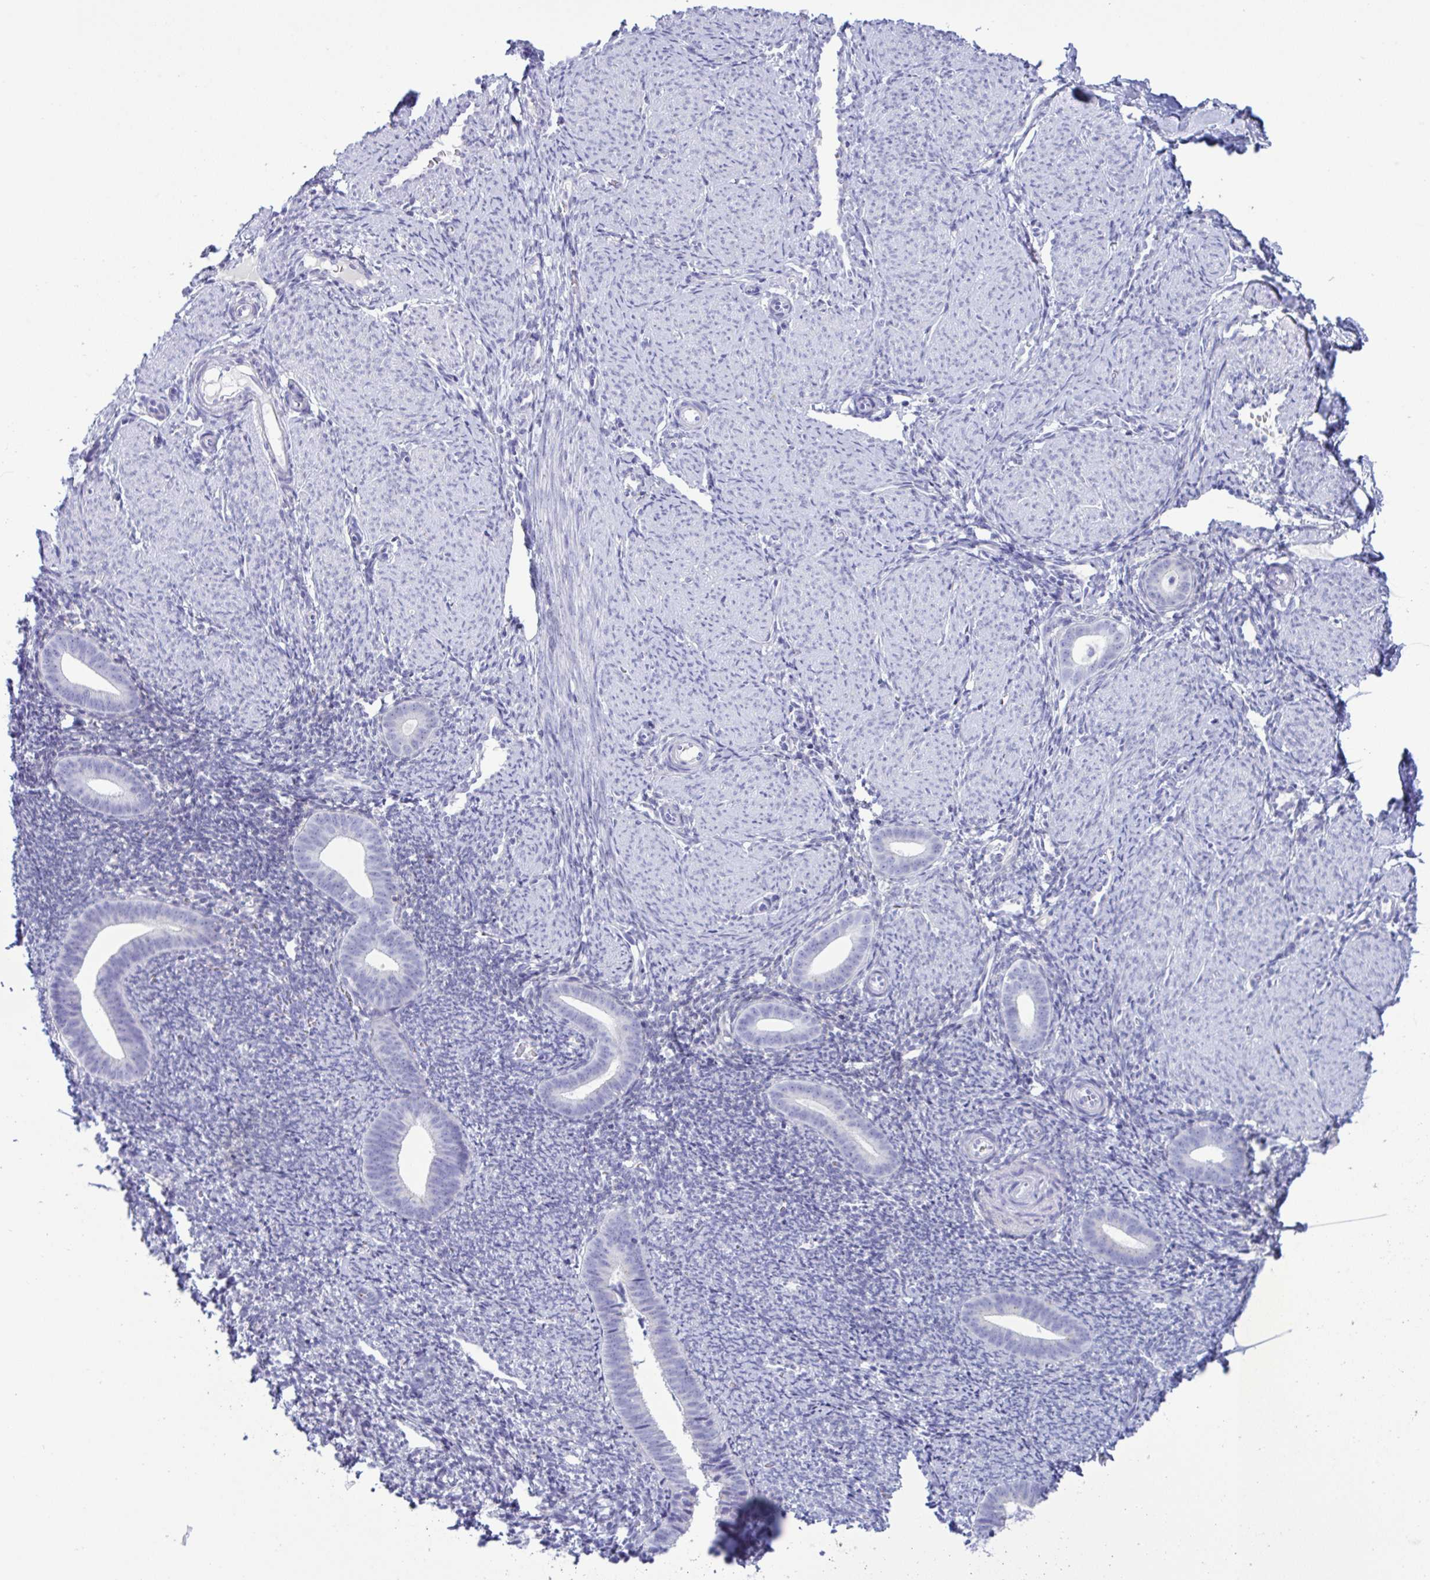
{"staining": {"intensity": "negative", "quantity": "none", "location": "none"}, "tissue": "endometrium", "cell_type": "Cells in endometrial stroma", "image_type": "normal", "snomed": [{"axis": "morphology", "description": "Normal tissue, NOS"}, {"axis": "topography", "description": "Endometrium"}], "caption": "Immunohistochemical staining of normal human endometrium demonstrates no significant staining in cells in endometrial stroma. (Brightfield microscopy of DAB immunohistochemistry at high magnification).", "gene": "SREBF1", "patient": {"sex": "female", "age": 39}}